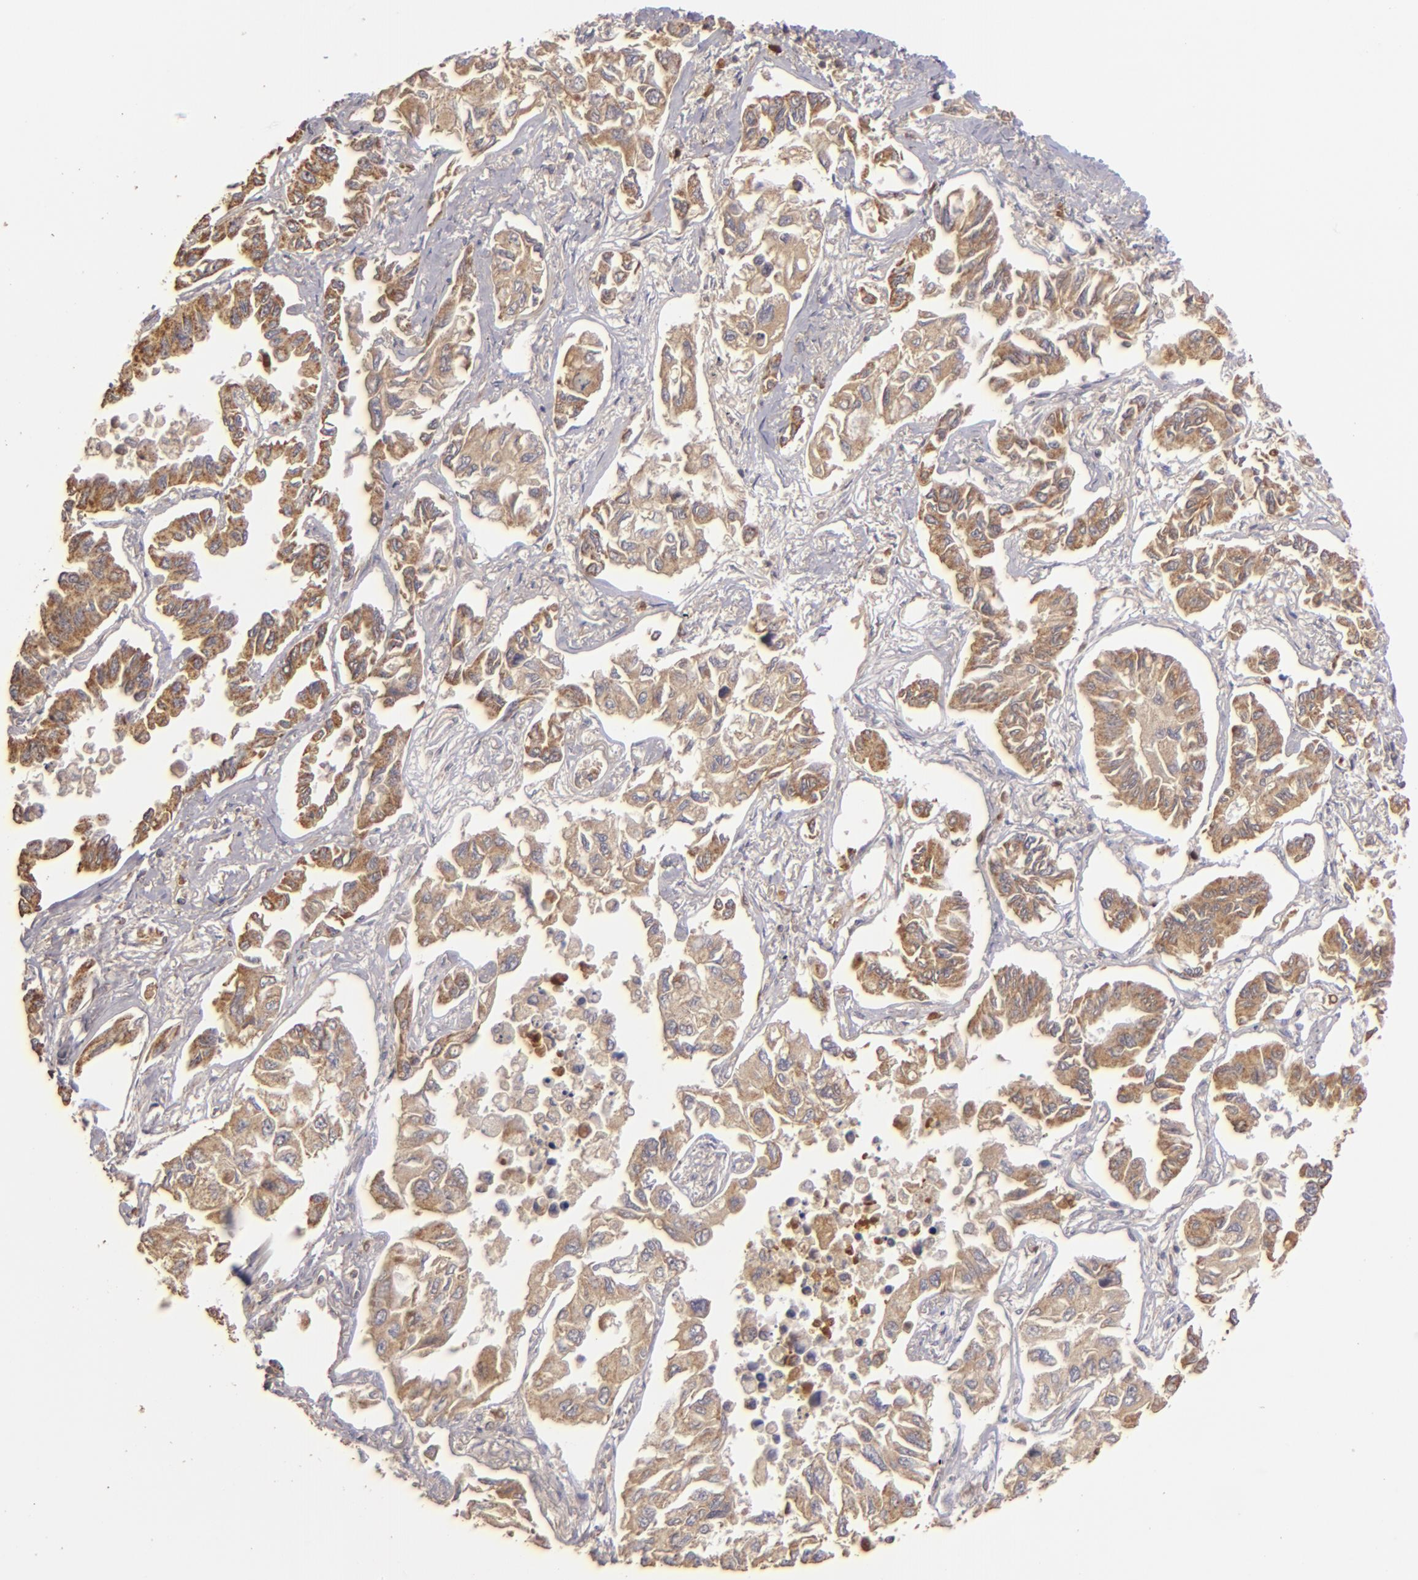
{"staining": {"intensity": "moderate", "quantity": ">75%", "location": "cytoplasmic/membranous"}, "tissue": "lung cancer", "cell_type": "Tumor cells", "image_type": "cancer", "snomed": [{"axis": "morphology", "description": "Adenocarcinoma, NOS"}, {"axis": "topography", "description": "Lung"}], "caption": "Moderate cytoplasmic/membranous staining for a protein is present in about >75% of tumor cells of lung cancer (adenocarcinoma) using immunohistochemistry (IHC).", "gene": "CFB", "patient": {"sex": "male", "age": 64}}